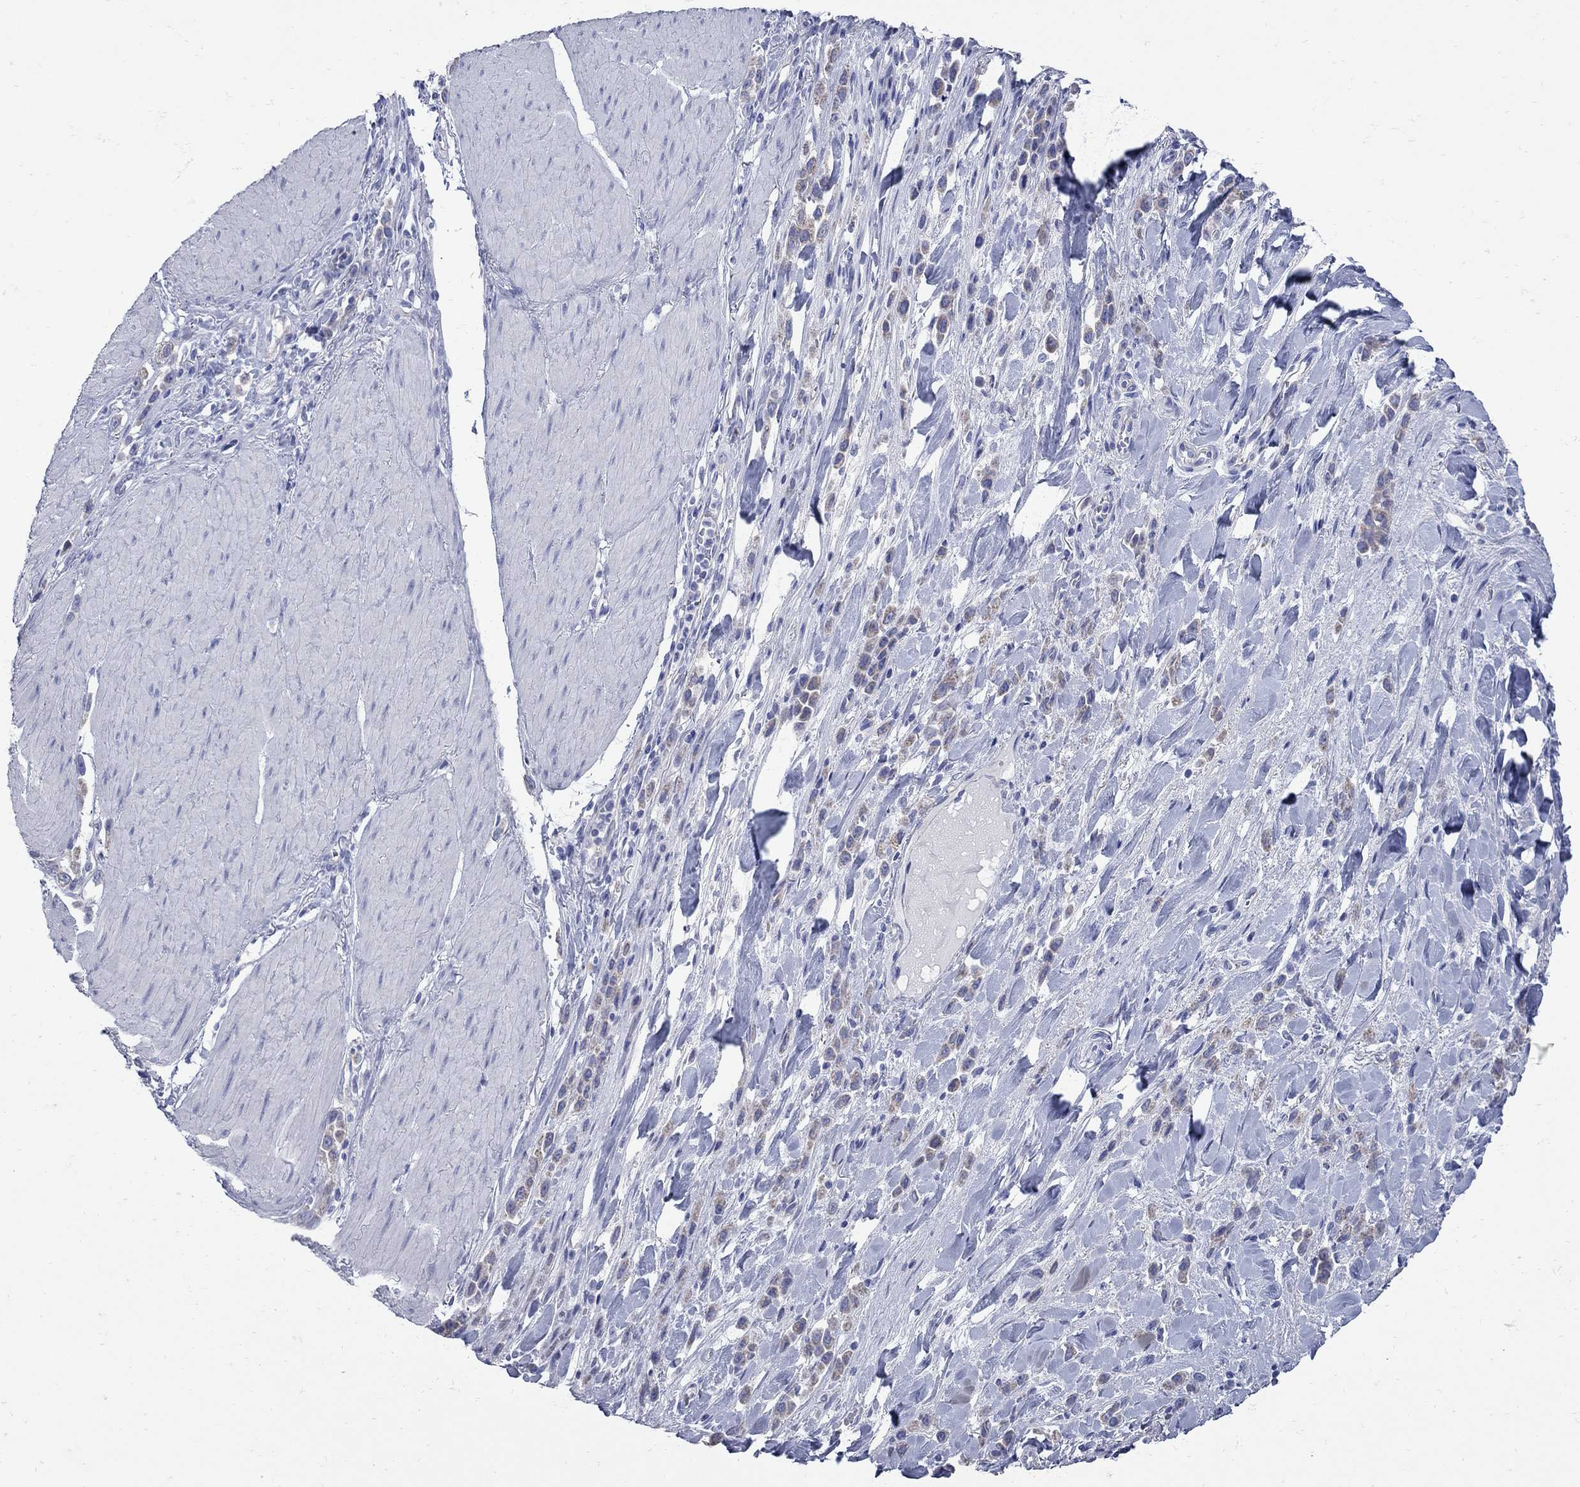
{"staining": {"intensity": "moderate", "quantity": "25%-75%", "location": "cytoplasmic/membranous"}, "tissue": "stomach cancer", "cell_type": "Tumor cells", "image_type": "cancer", "snomed": [{"axis": "morphology", "description": "Adenocarcinoma, NOS"}, {"axis": "topography", "description": "Stomach"}], "caption": "Human stomach cancer (adenocarcinoma) stained for a protein (brown) exhibits moderate cytoplasmic/membranous positive positivity in approximately 25%-75% of tumor cells.", "gene": "PDZD3", "patient": {"sex": "male", "age": 47}}